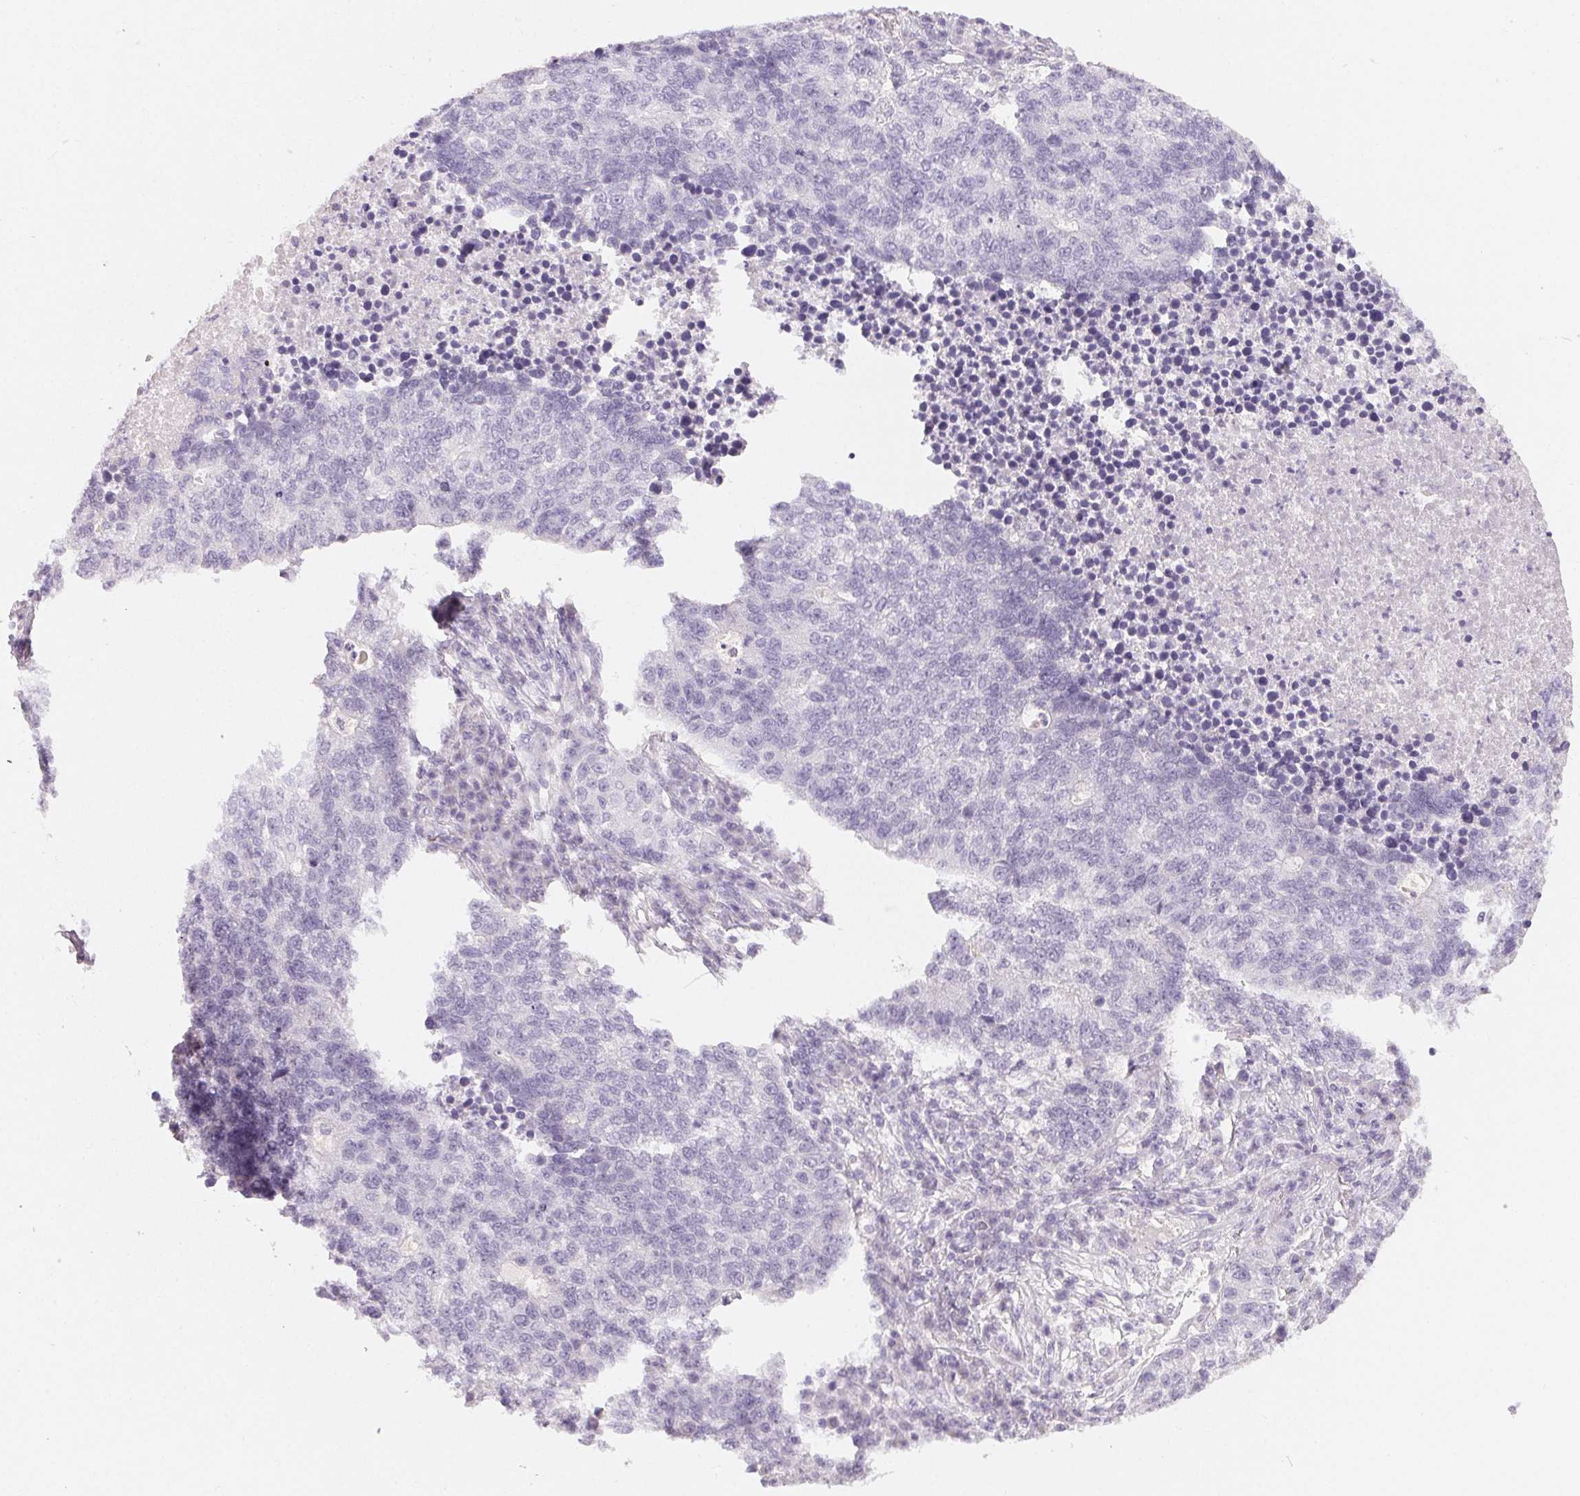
{"staining": {"intensity": "negative", "quantity": "none", "location": "none"}, "tissue": "lung cancer", "cell_type": "Tumor cells", "image_type": "cancer", "snomed": [{"axis": "morphology", "description": "Adenocarcinoma, NOS"}, {"axis": "topography", "description": "Lung"}], "caption": "Immunohistochemistry (IHC) photomicrograph of human adenocarcinoma (lung) stained for a protein (brown), which demonstrates no positivity in tumor cells.", "gene": "MIOX", "patient": {"sex": "male", "age": 57}}